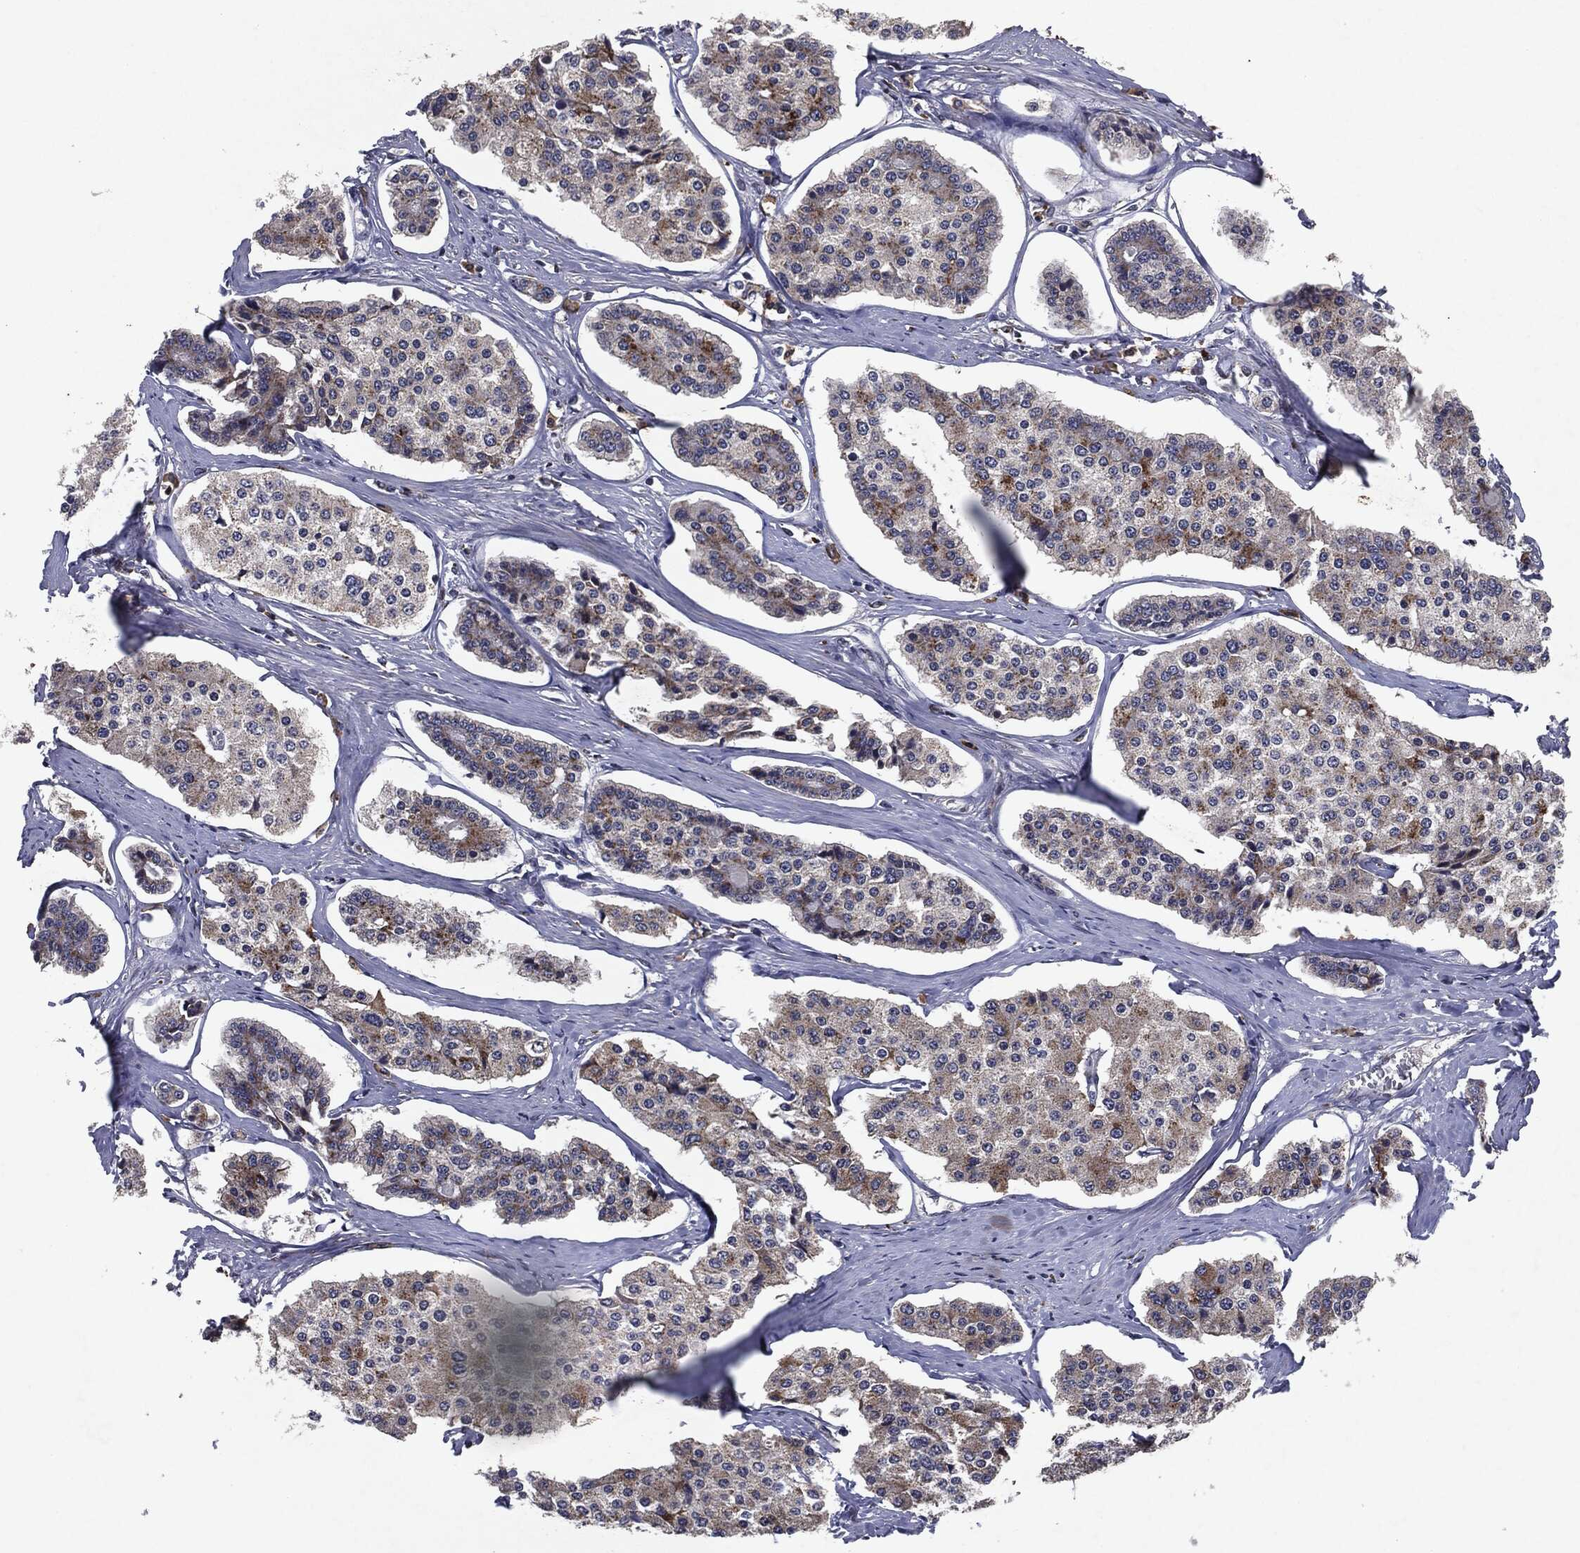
{"staining": {"intensity": "moderate", "quantity": "25%-75%", "location": "cytoplasmic/membranous"}, "tissue": "carcinoid", "cell_type": "Tumor cells", "image_type": "cancer", "snomed": [{"axis": "morphology", "description": "Carcinoid, malignant, NOS"}, {"axis": "topography", "description": "Small intestine"}], "caption": "A high-resolution image shows IHC staining of malignant carcinoid, which shows moderate cytoplasmic/membranous staining in approximately 25%-75% of tumor cells. (DAB = brown stain, brightfield microscopy at high magnification).", "gene": "SLC31A2", "patient": {"sex": "female", "age": 65}}